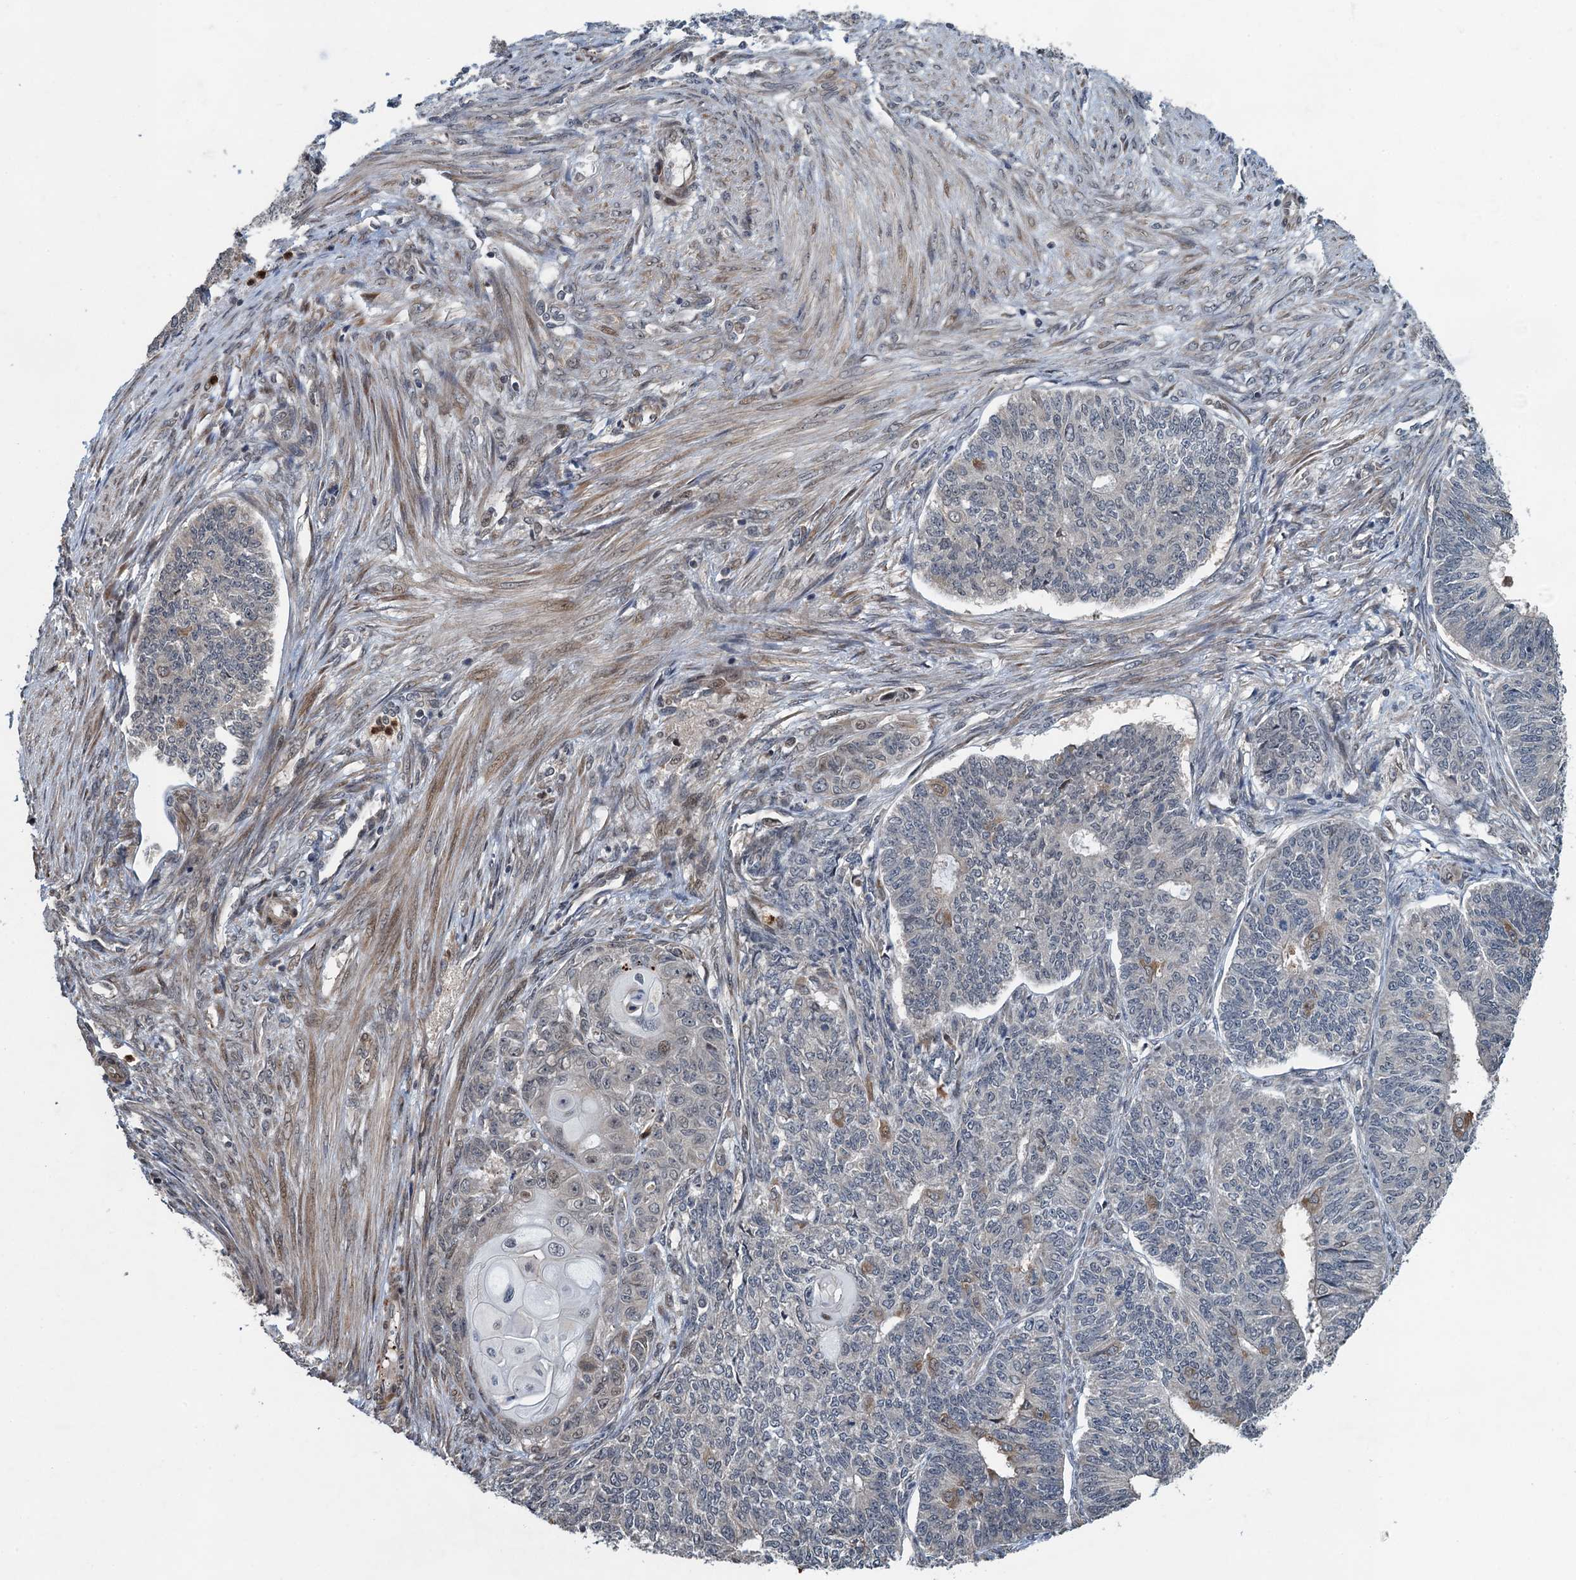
{"staining": {"intensity": "weak", "quantity": "<25%", "location": "cytoplasmic/membranous"}, "tissue": "endometrial cancer", "cell_type": "Tumor cells", "image_type": "cancer", "snomed": [{"axis": "morphology", "description": "Adenocarcinoma, NOS"}, {"axis": "topography", "description": "Endometrium"}], "caption": "IHC of endometrial cancer shows no expression in tumor cells.", "gene": "WHAMM", "patient": {"sex": "female", "age": 32}}